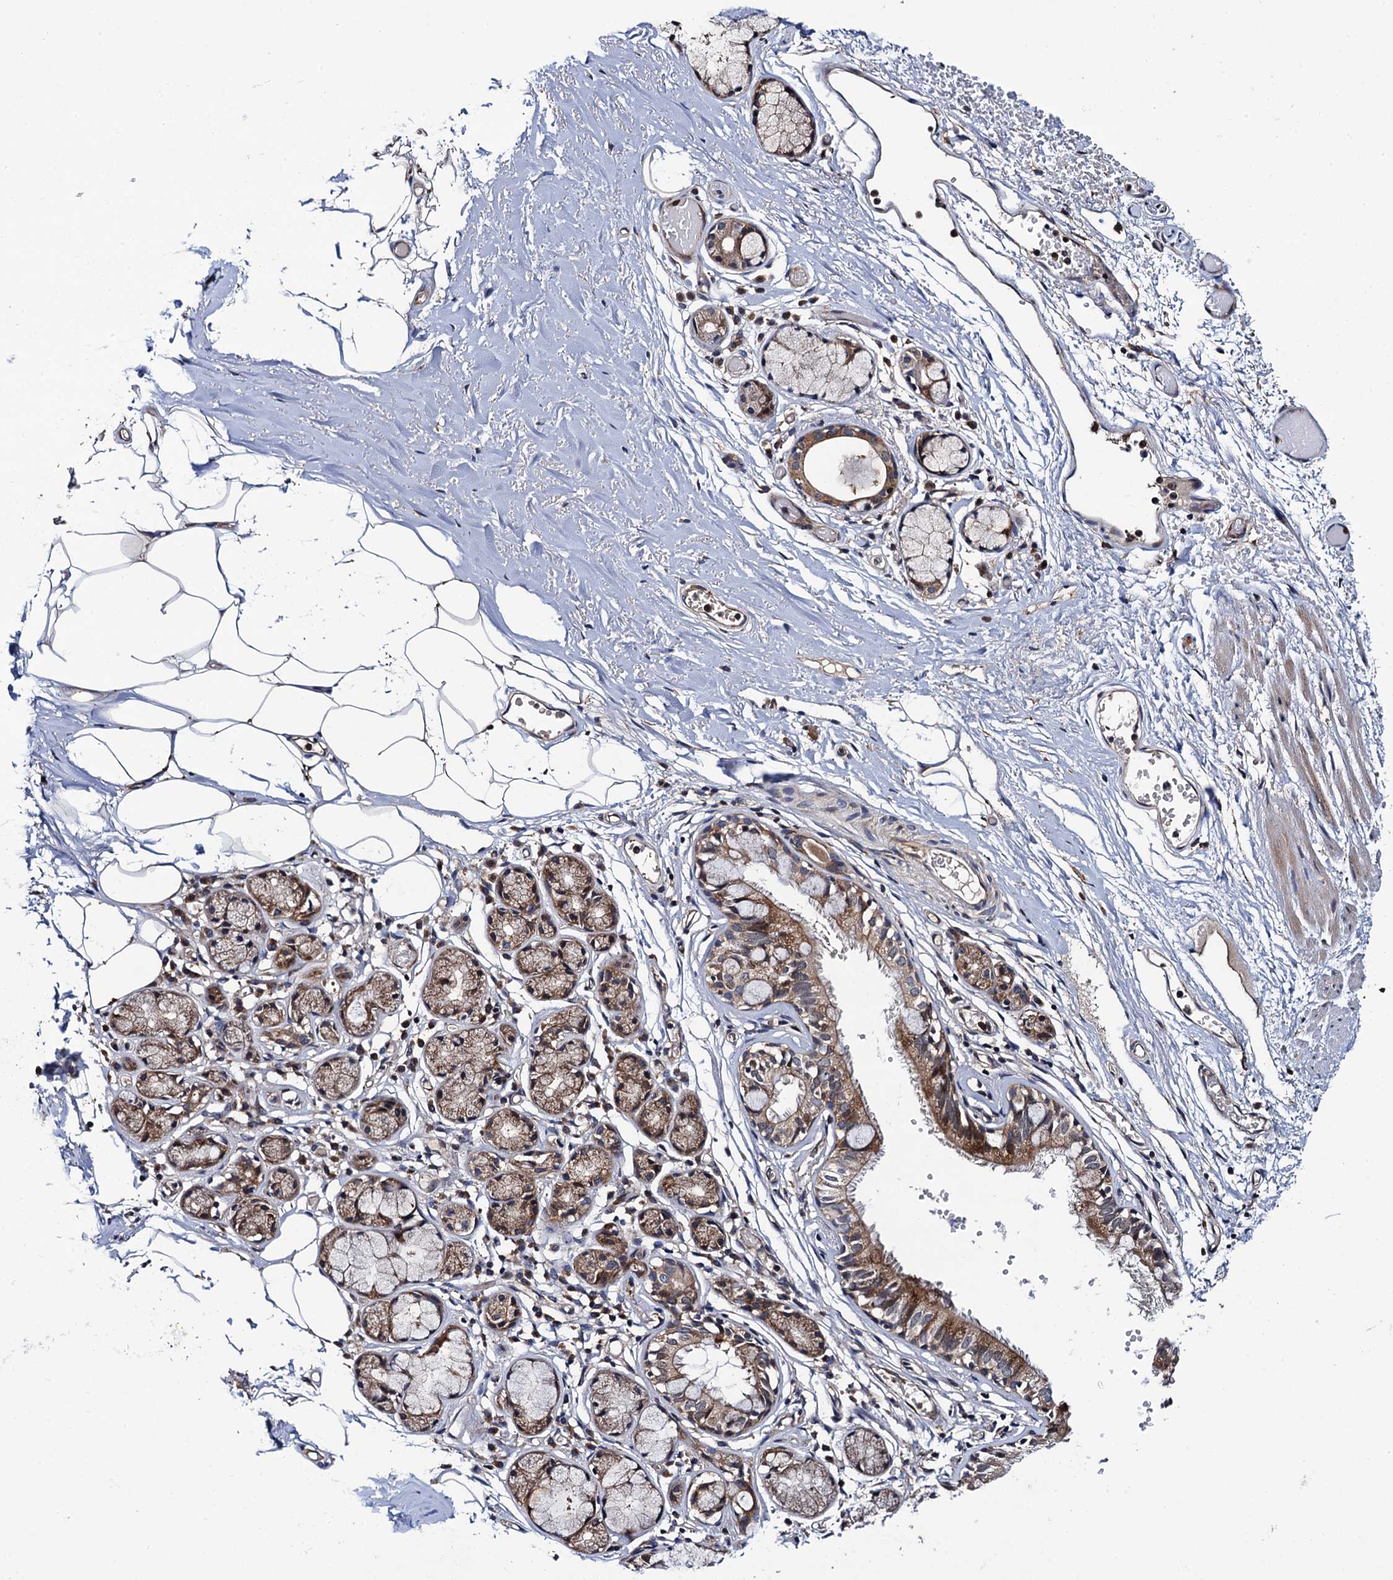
{"staining": {"intensity": "moderate", "quantity": ">75%", "location": "cytoplasmic/membranous,nuclear"}, "tissue": "bronchus", "cell_type": "Respiratory epithelial cells", "image_type": "normal", "snomed": [{"axis": "morphology", "description": "Normal tissue, NOS"}, {"axis": "topography", "description": "Bronchus"}, {"axis": "topography", "description": "Lung"}], "caption": "Moderate cytoplasmic/membranous,nuclear positivity for a protein is appreciated in about >75% of respiratory epithelial cells of benign bronchus using IHC.", "gene": "VPS35", "patient": {"sex": "male", "age": 56}}